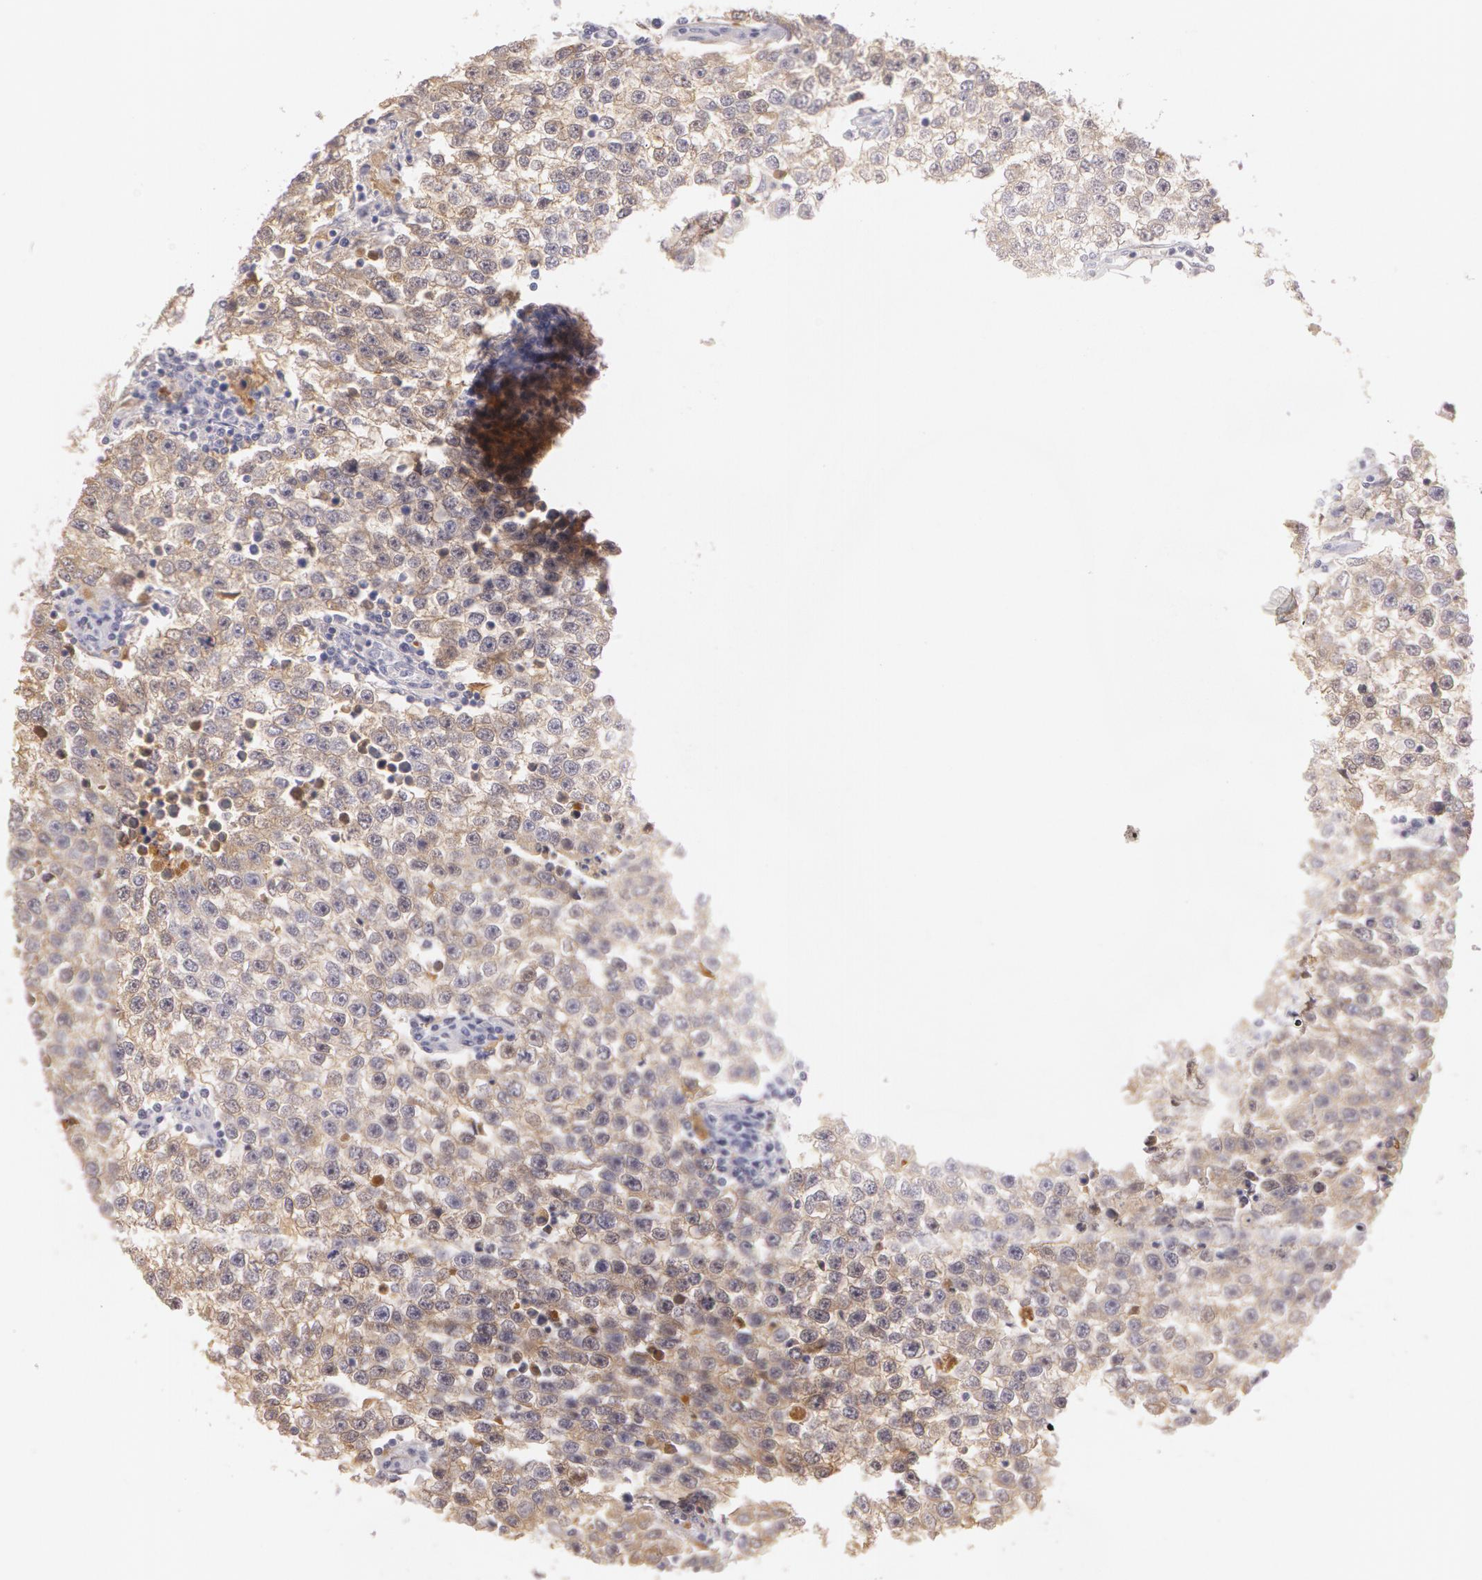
{"staining": {"intensity": "weak", "quantity": "25%-75%", "location": "cytoplasmic/membranous"}, "tissue": "testis cancer", "cell_type": "Tumor cells", "image_type": "cancer", "snomed": [{"axis": "morphology", "description": "Seminoma, NOS"}, {"axis": "topography", "description": "Testis"}], "caption": "Immunohistochemical staining of testis cancer shows low levels of weak cytoplasmic/membranous expression in approximately 25%-75% of tumor cells.", "gene": "LBP", "patient": {"sex": "male", "age": 36}}